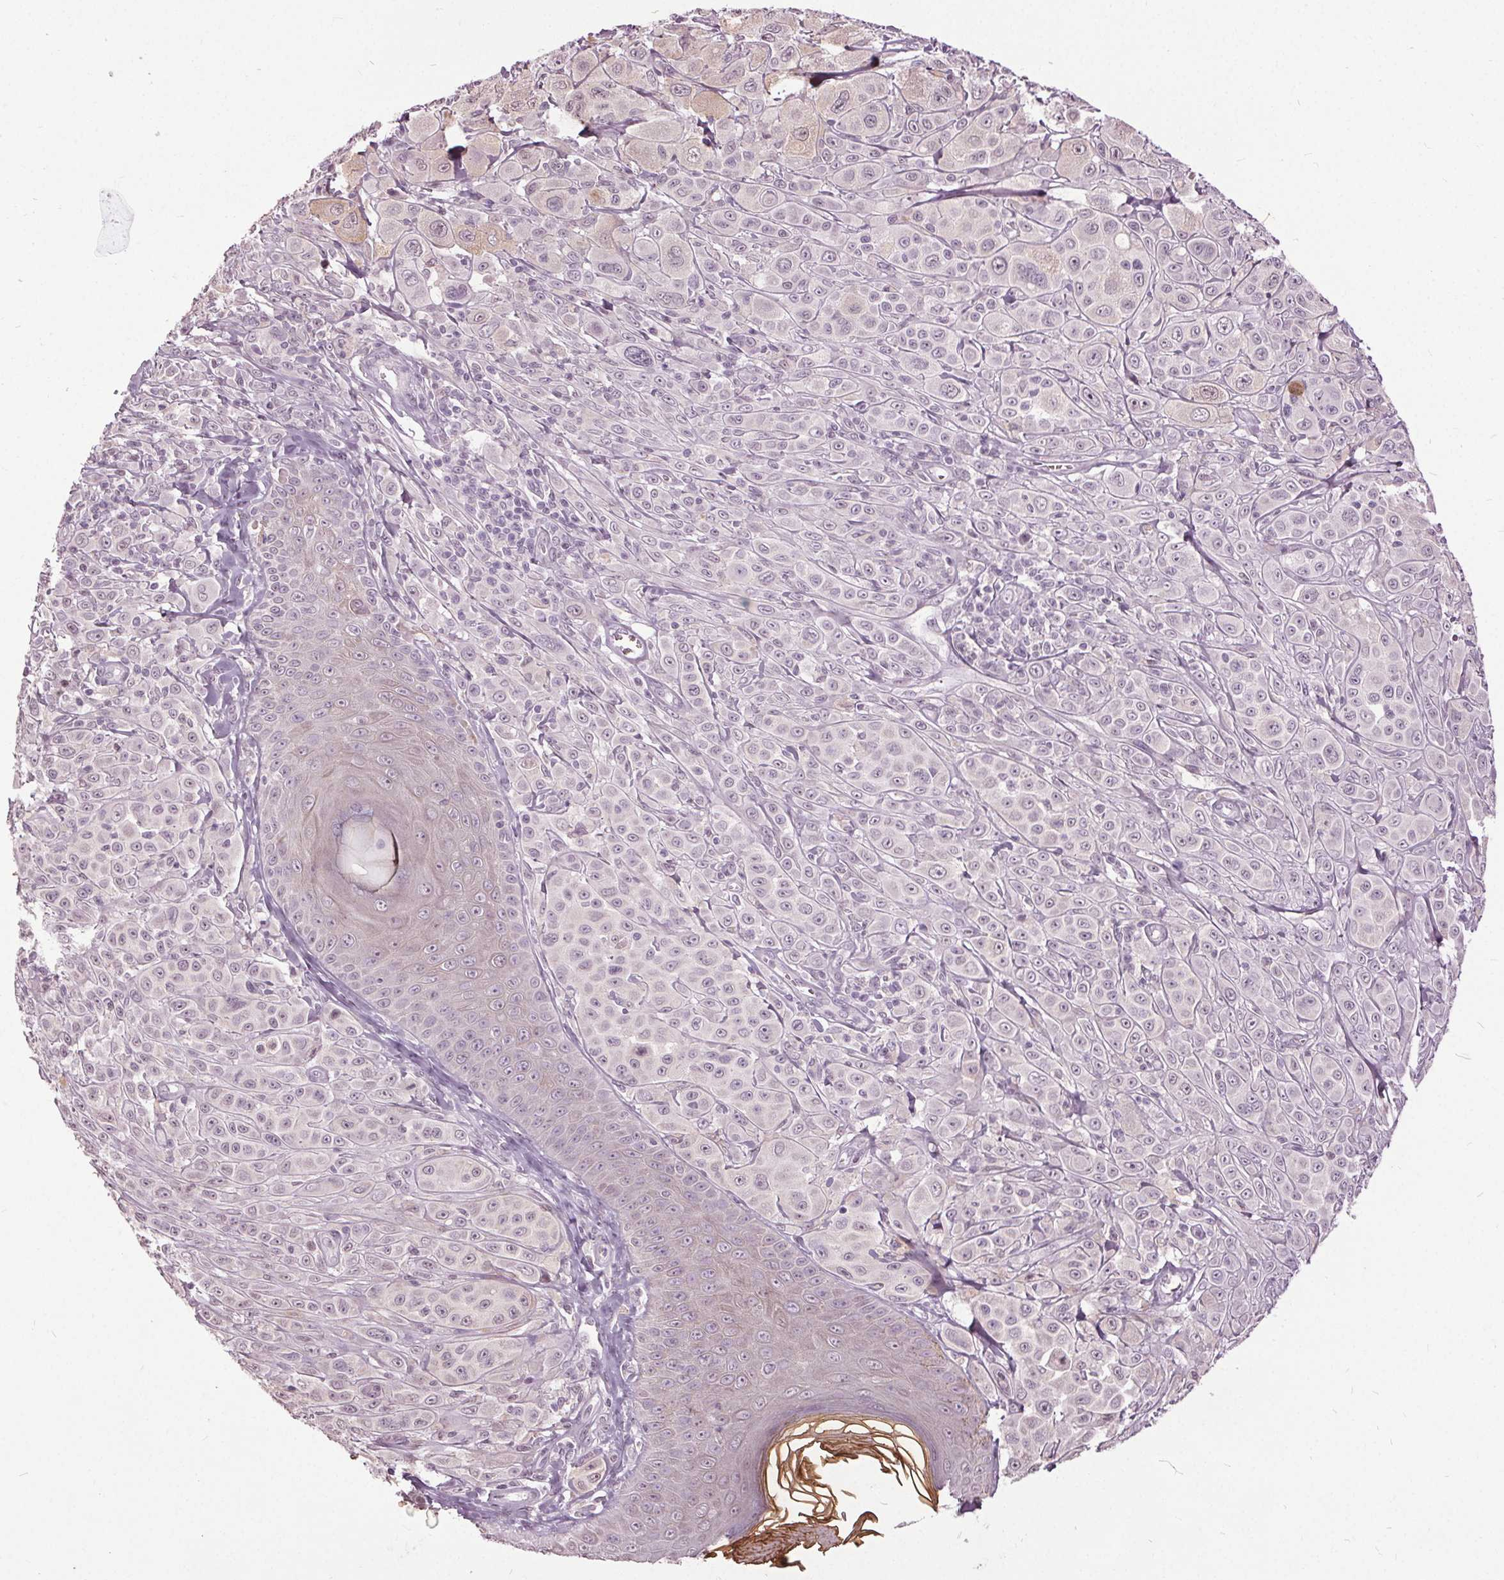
{"staining": {"intensity": "negative", "quantity": "none", "location": "none"}, "tissue": "melanoma", "cell_type": "Tumor cells", "image_type": "cancer", "snomed": [{"axis": "morphology", "description": "Malignant melanoma, NOS"}, {"axis": "topography", "description": "Skin"}], "caption": "Immunohistochemistry of human melanoma shows no expression in tumor cells.", "gene": "CXCL16", "patient": {"sex": "male", "age": 67}}